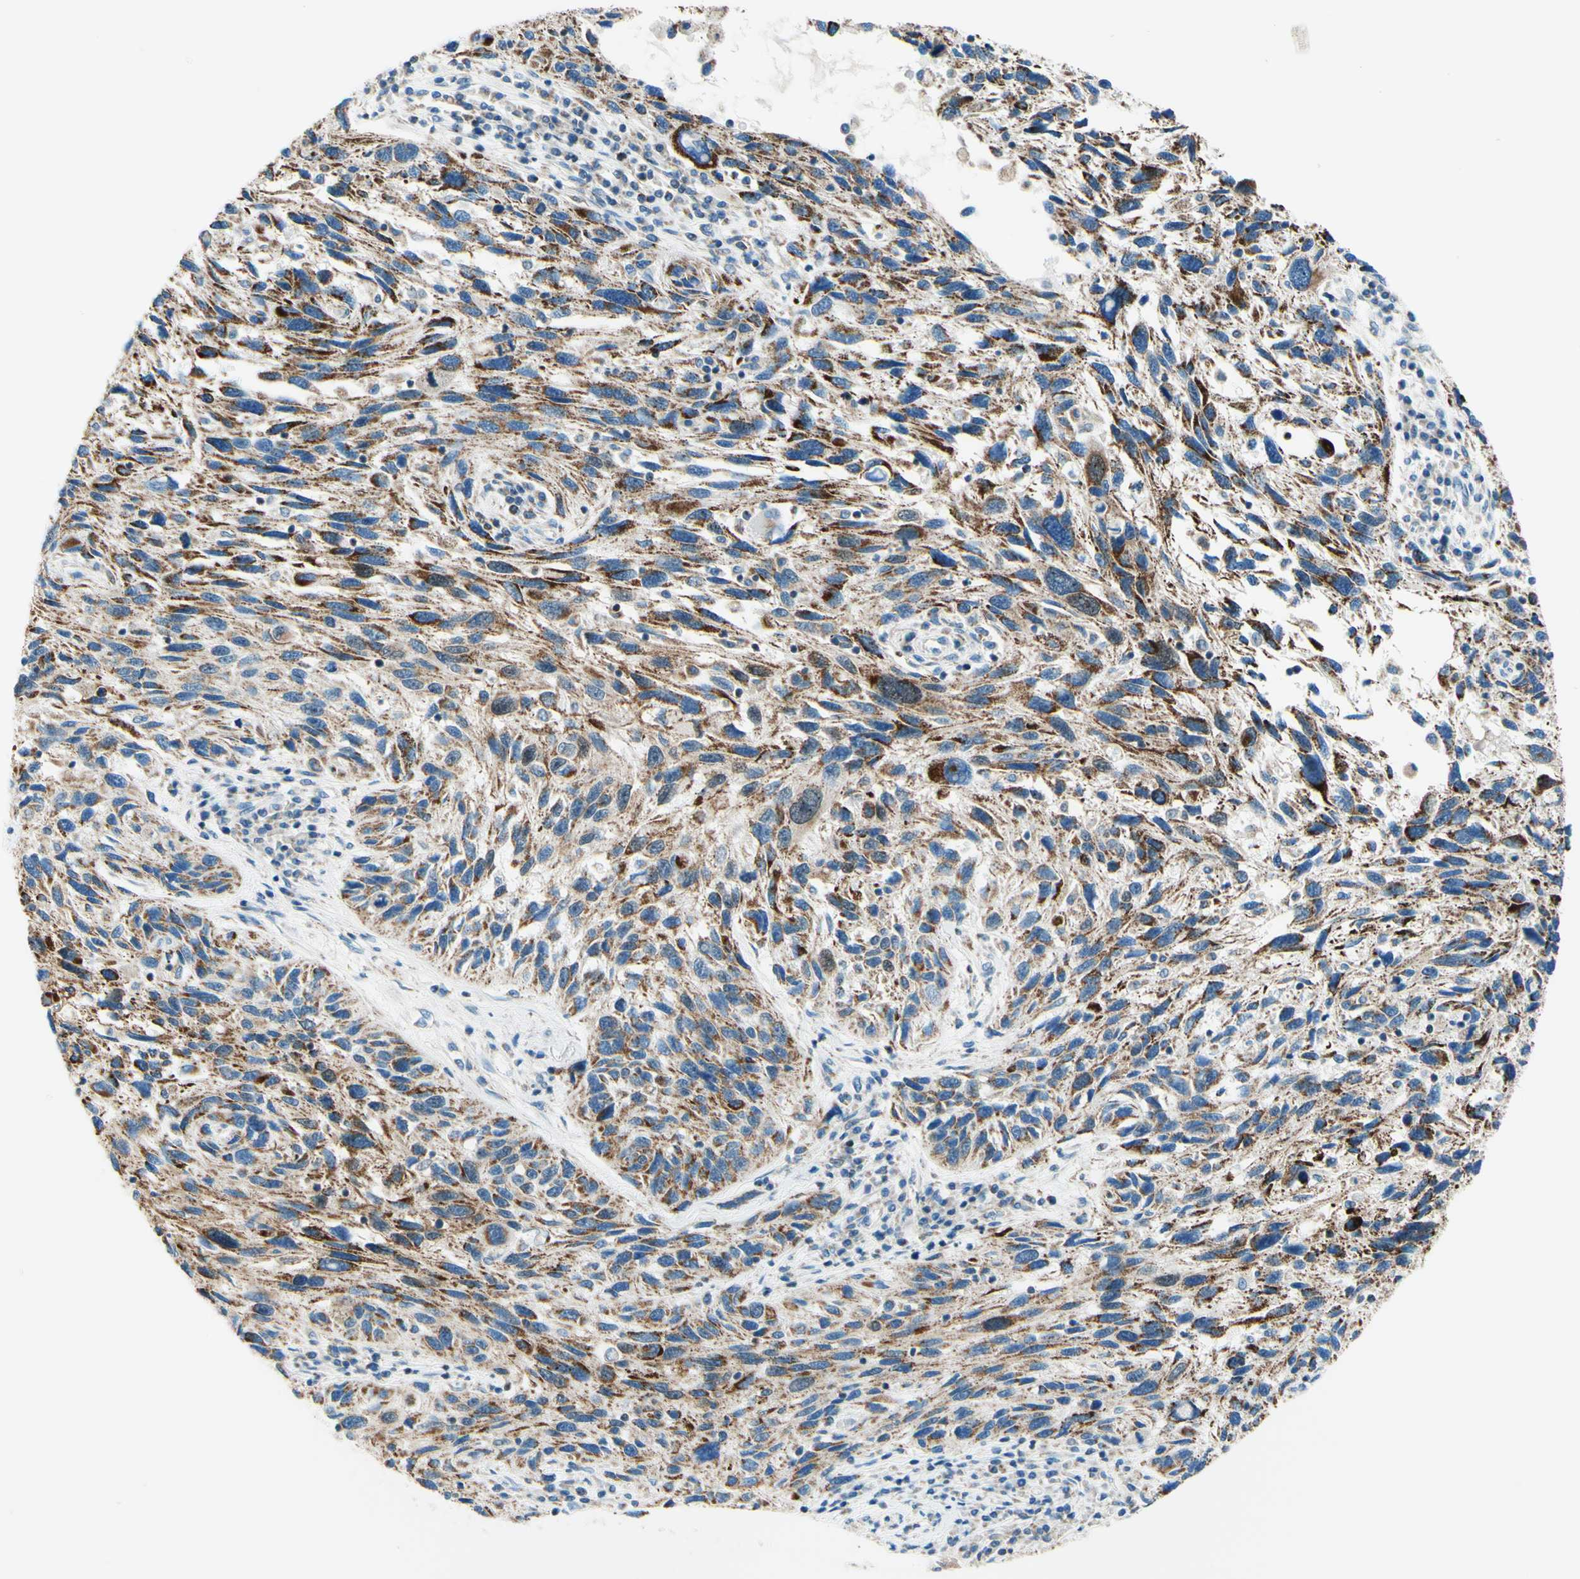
{"staining": {"intensity": "moderate", "quantity": ">75%", "location": "cytoplasmic/membranous"}, "tissue": "melanoma", "cell_type": "Tumor cells", "image_type": "cancer", "snomed": [{"axis": "morphology", "description": "Malignant melanoma, NOS"}, {"axis": "topography", "description": "Skin"}], "caption": "Immunohistochemistry (IHC) histopathology image of human melanoma stained for a protein (brown), which reveals medium levels of moderate cytoplasmic/membranous expression in approximately >75% of tumor cells.", "gene": "CBX7", "patient": {"sex": "male", "age": 53}}